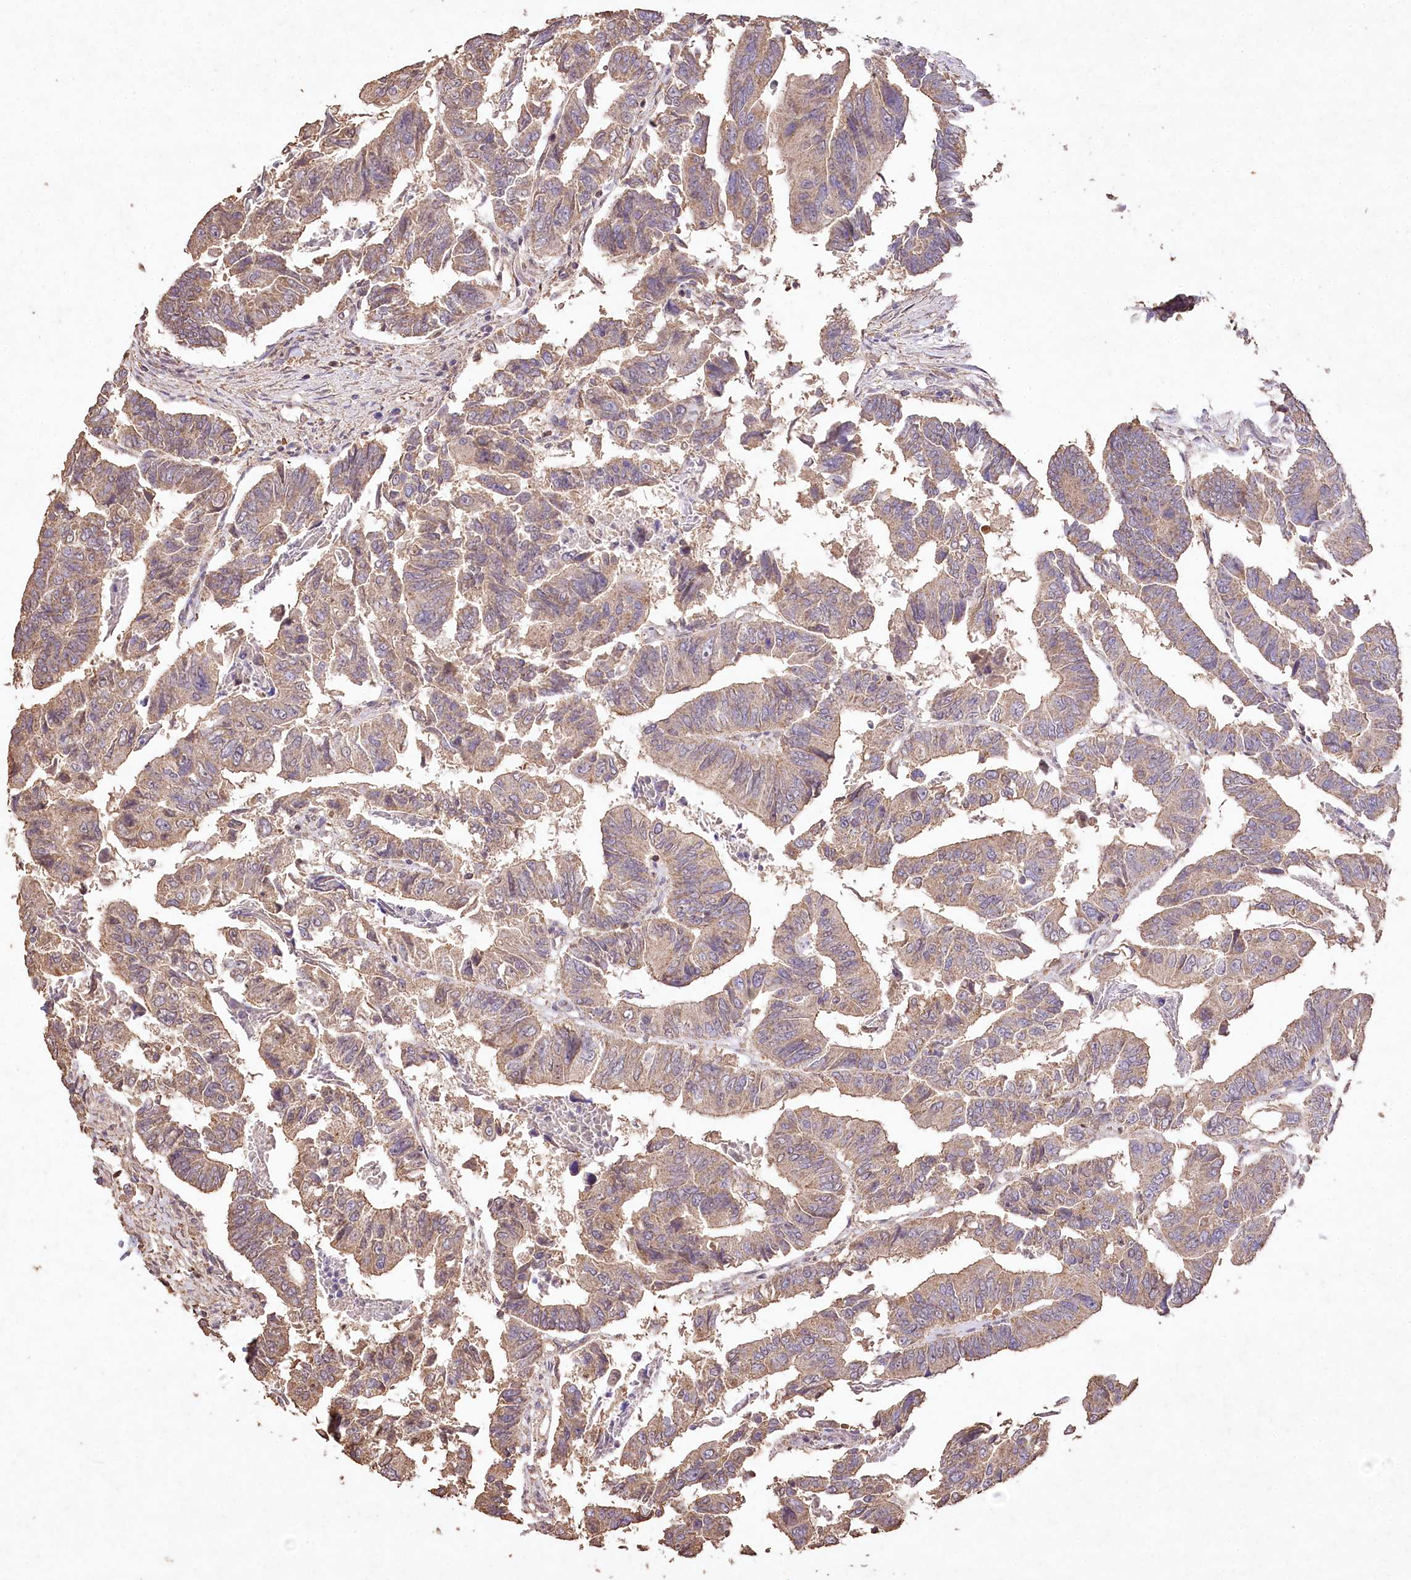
{"staining": {"intensity": "moderate", "quantity": ">75%", "location": "cytoplasmic/membranous"}, "tissue": "colorectal cancer", "cell_type": "Tumor cells", "image_type": "cancer", "snomed": [{"axis": "morphology", "description": "Adenocarcinoma, NOS"}, {"axis": "topography", "description": "Rectum"}], "caption": "High-power microscopy captured an immunohistochemistry (IHC) micrograph of colorectal cancer (adenocarcinoma), revealing moderate cytoplasmic/membranous expression in approximately >75% of tumor cells. (Brightfield microscopy of DAB IHC at high magnification).", "gene": "IREB2", "patient": {"sex": "female", "age": 65}}